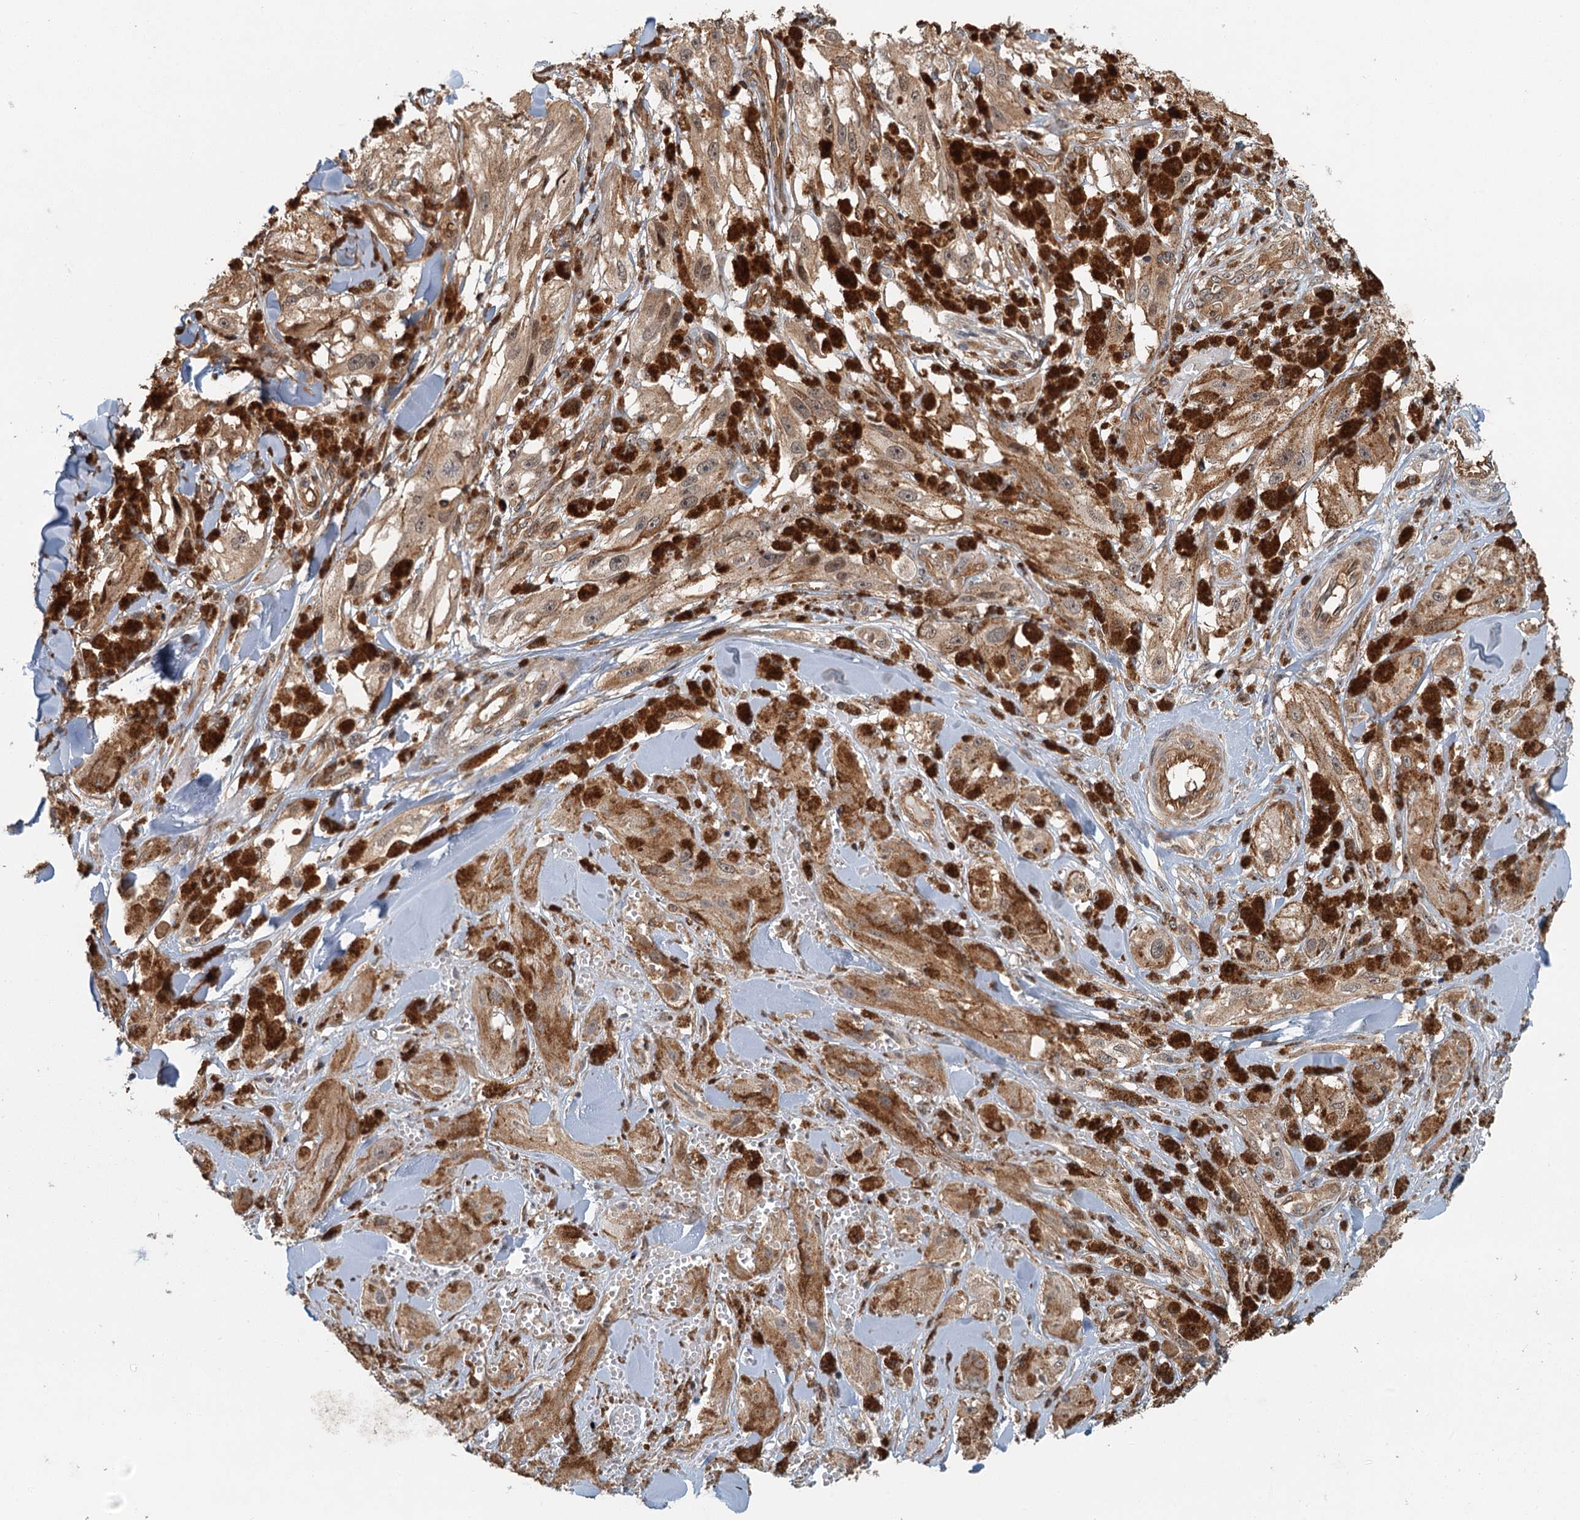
{"staining": {"intensity": "moderate", "quantity": ">75%", "location": "cytoplasmic/membranous"}, "tissue": "melanoma", "cell_type": "Tumor cells", "image_type": "cancer", "snomed": [{"axis": "morphology", "description": "Malignant melanoma, NOS"}, {"axis": "topography", "description": "Skin"}], "caption": "Tumor cells exhibit medium levels of moderate cytoplasmic/membranous expression in about >75% of cells in human melanoma.", "gene": "ZNF527", "patient": {"sex": "male", "age": 88}}